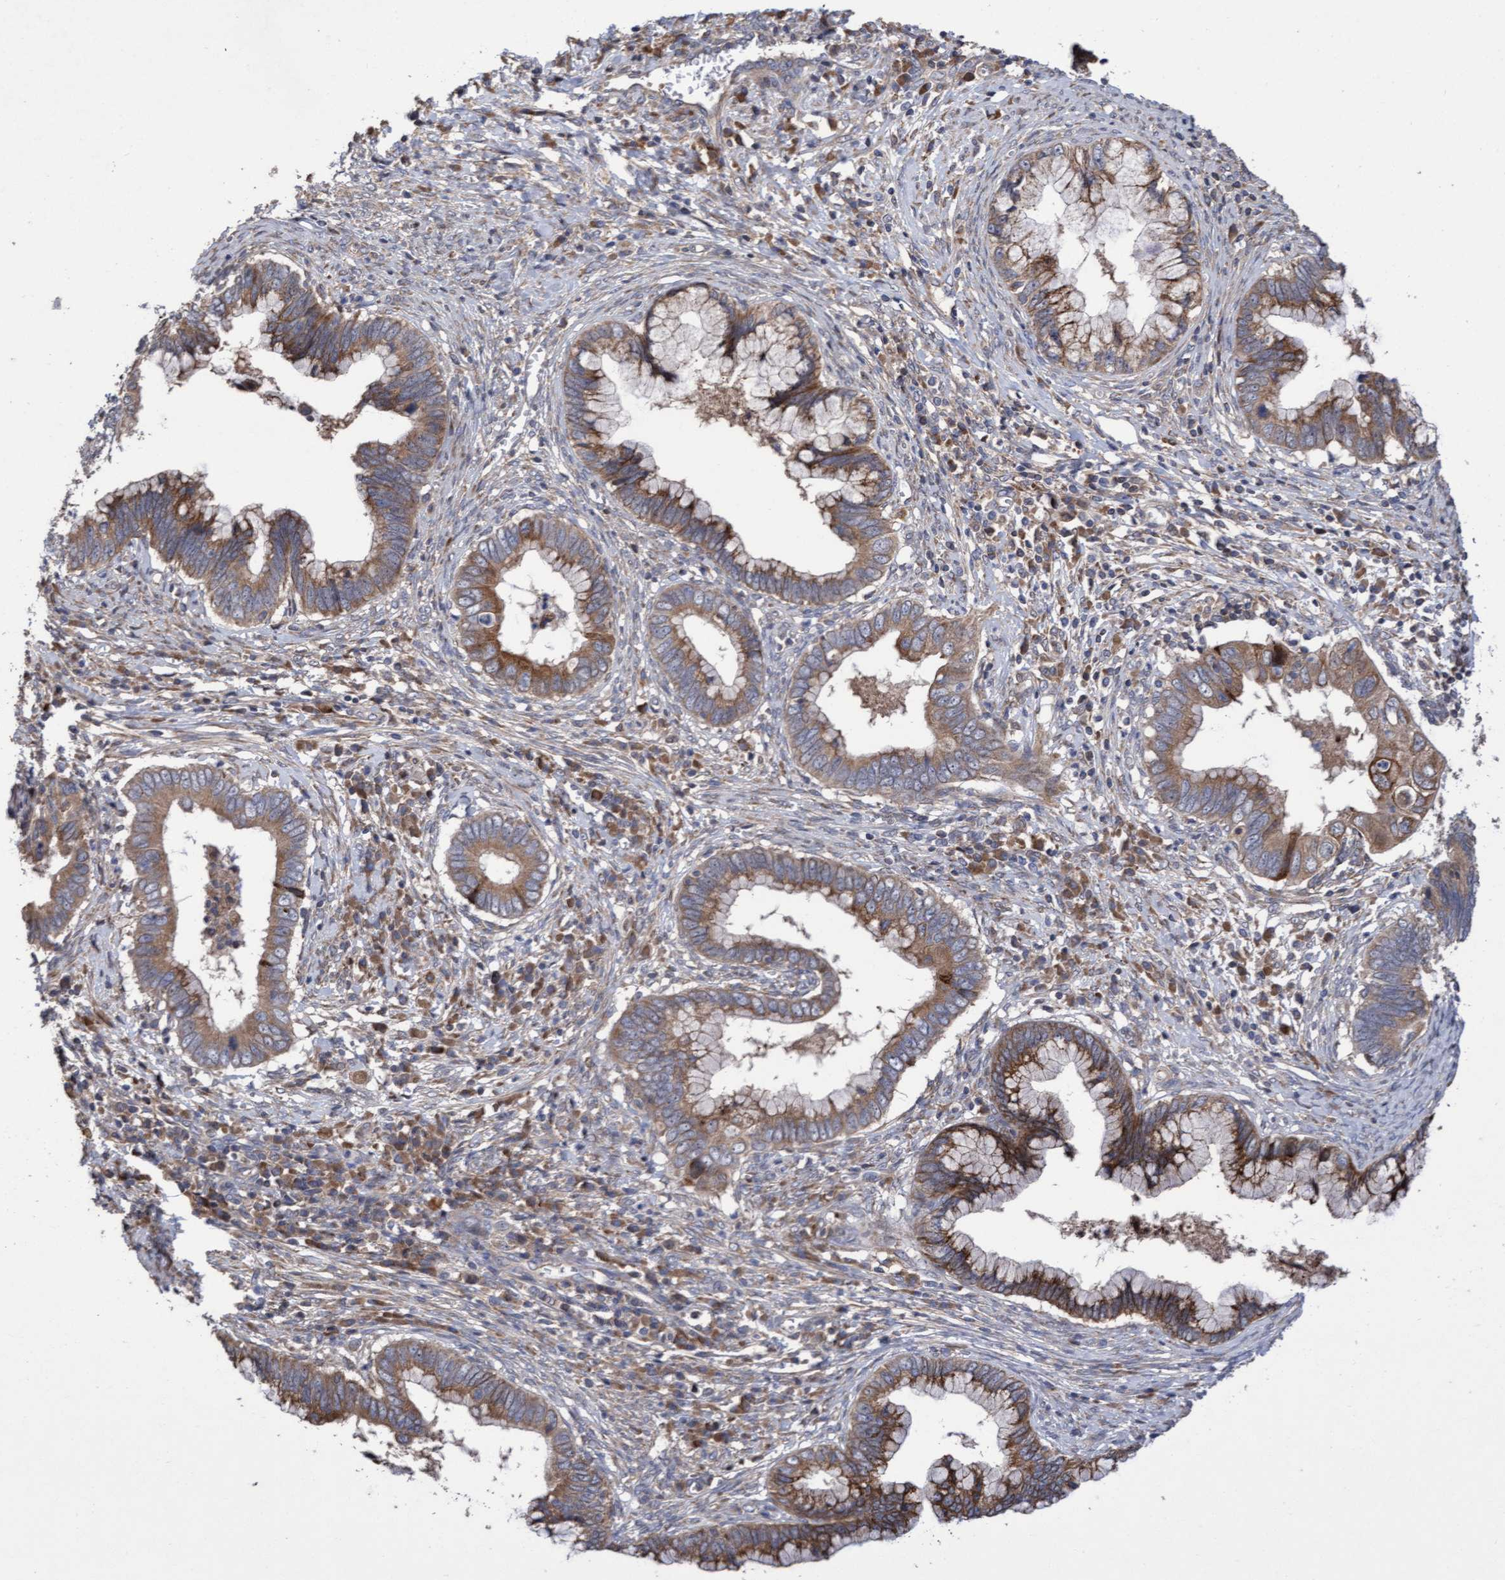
{"staining": {"intensity": "moderate", "quantity": ">75%", "location": "cytoplasmic/membranous"}, "tissue": "cervical cancer", "cell_type": "Tumor cells", "image_type": "cancer", "snomed": [{"axis": "morphology", "description": "Adenocarcinoma, NOS"}, {"axis": "topography", "description": "Cervix"}], "caption": "An image of cervical cancer (adenocarcinoma) stained for a protein displays moderate cytoplasmic/membranous brown staining in tumor cells.", "gene": "ELP5", "patient": {"sex": "female", "age": 44}}